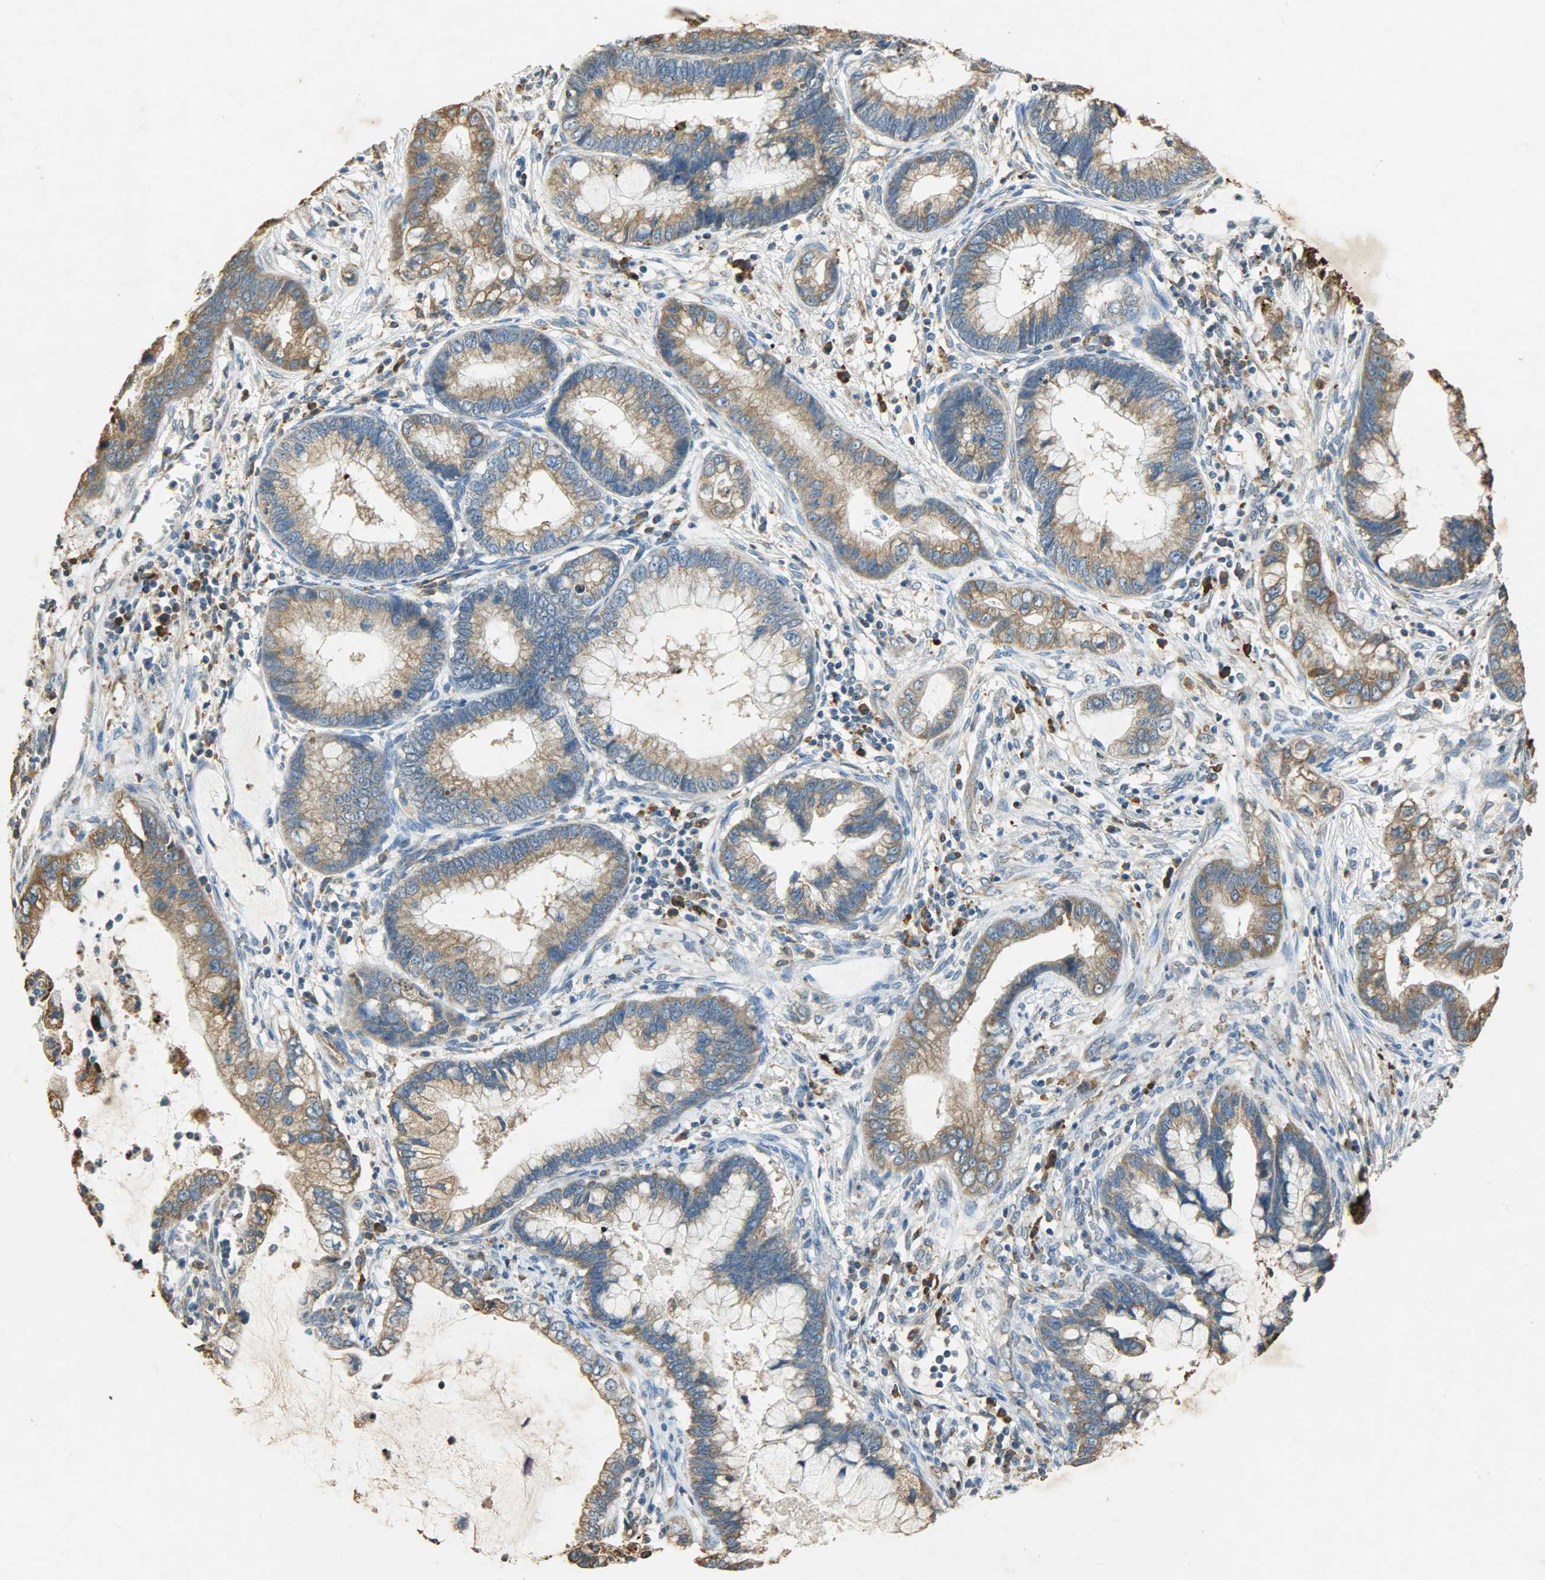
{"staining": {"intensity": "moderate", "quantity": ">75%", "location": "cytoplasmic/membranous"}, "tissue": "cervical cancer", "cell_type": "Tumor cells", "image_type": "cancer", "snomed": [{"axis": "morphology", "description": "Adenocarcinoma, NOS"}, {"axis": "topography", "description": "Cervix"}], "caption": "A medium amount of moderate cytoplasmic/membranous positivity is appreciated in about >75% of tumor cells in cervical adenocarcinoma tissue.", "gene": "HSPA5", "patient": {"sex": "female", "age": 44}}